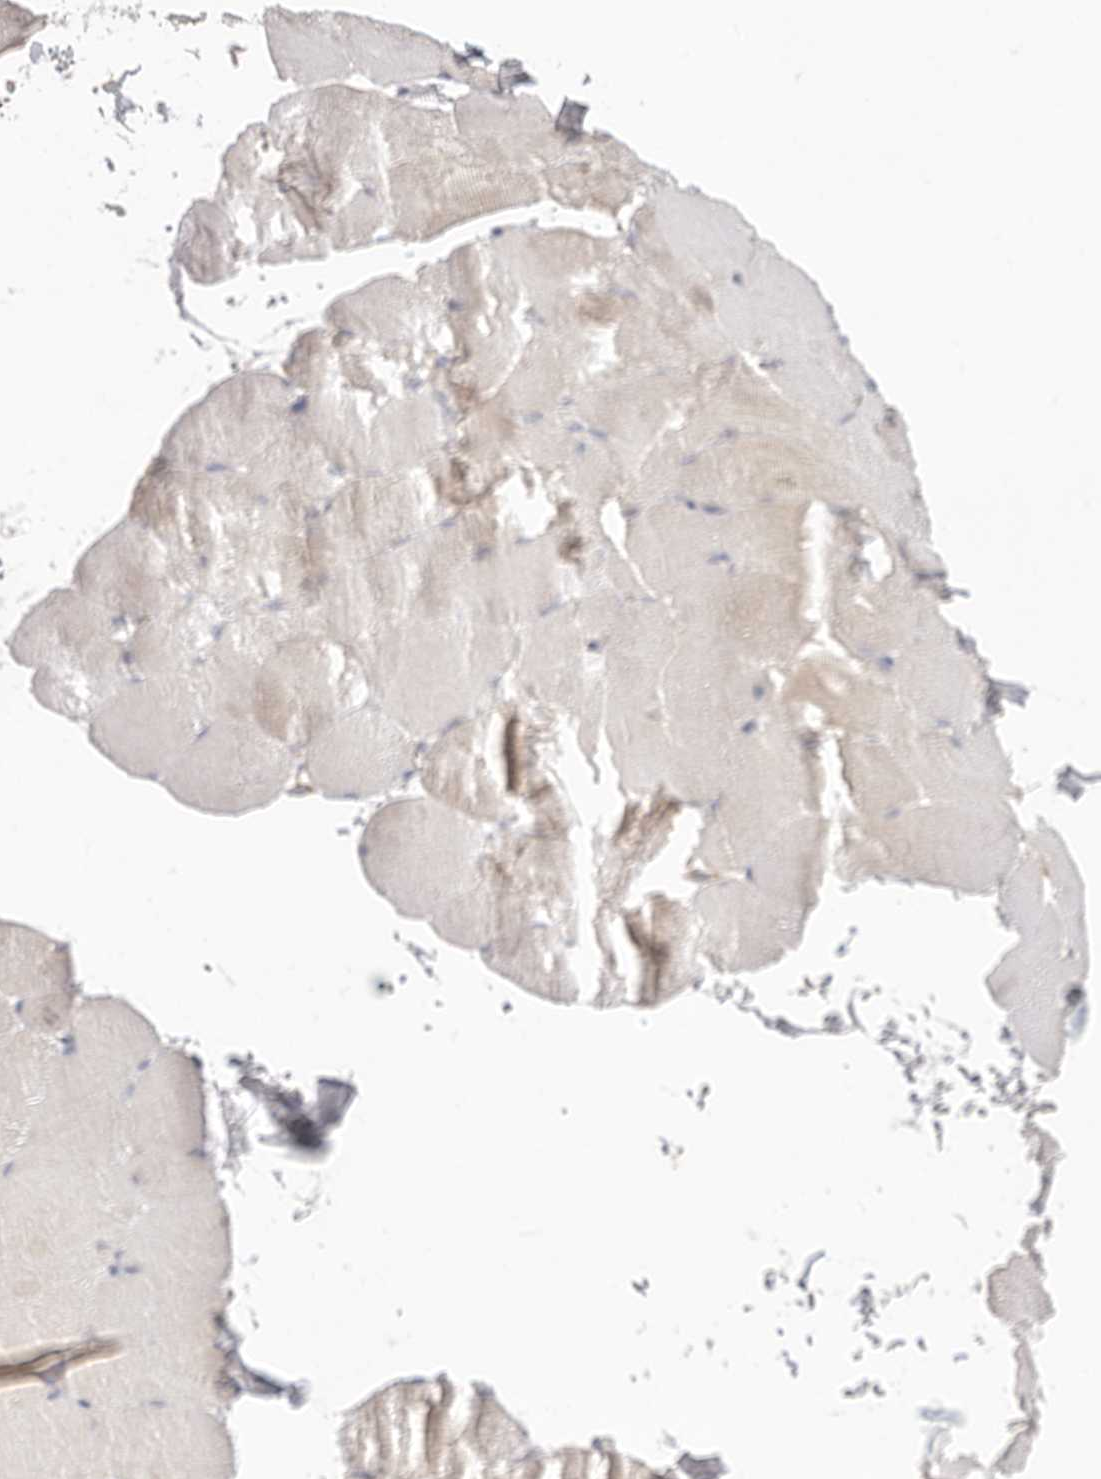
{"staining": {"intensity": "negative", "quantity": "none", "location": "none"}, "tissue": "skeletal muscle", "cell_type": "Myocytes", "image_type": "normal", "snomed": [{"axis": "morphology", "description": "Normal tissue, NOS"}, {"axis": "topography", "description": "Skeletal muscle"}, {"axis": "topography", "description": "Parathyroid gland"}], "caption": "This is an immunohistochemistry (IHC) image of normal human skeletal muscle. There is no staining in myocytes.", "gene": "USH1C", "patient": {"sex": "female", "age": 37}}